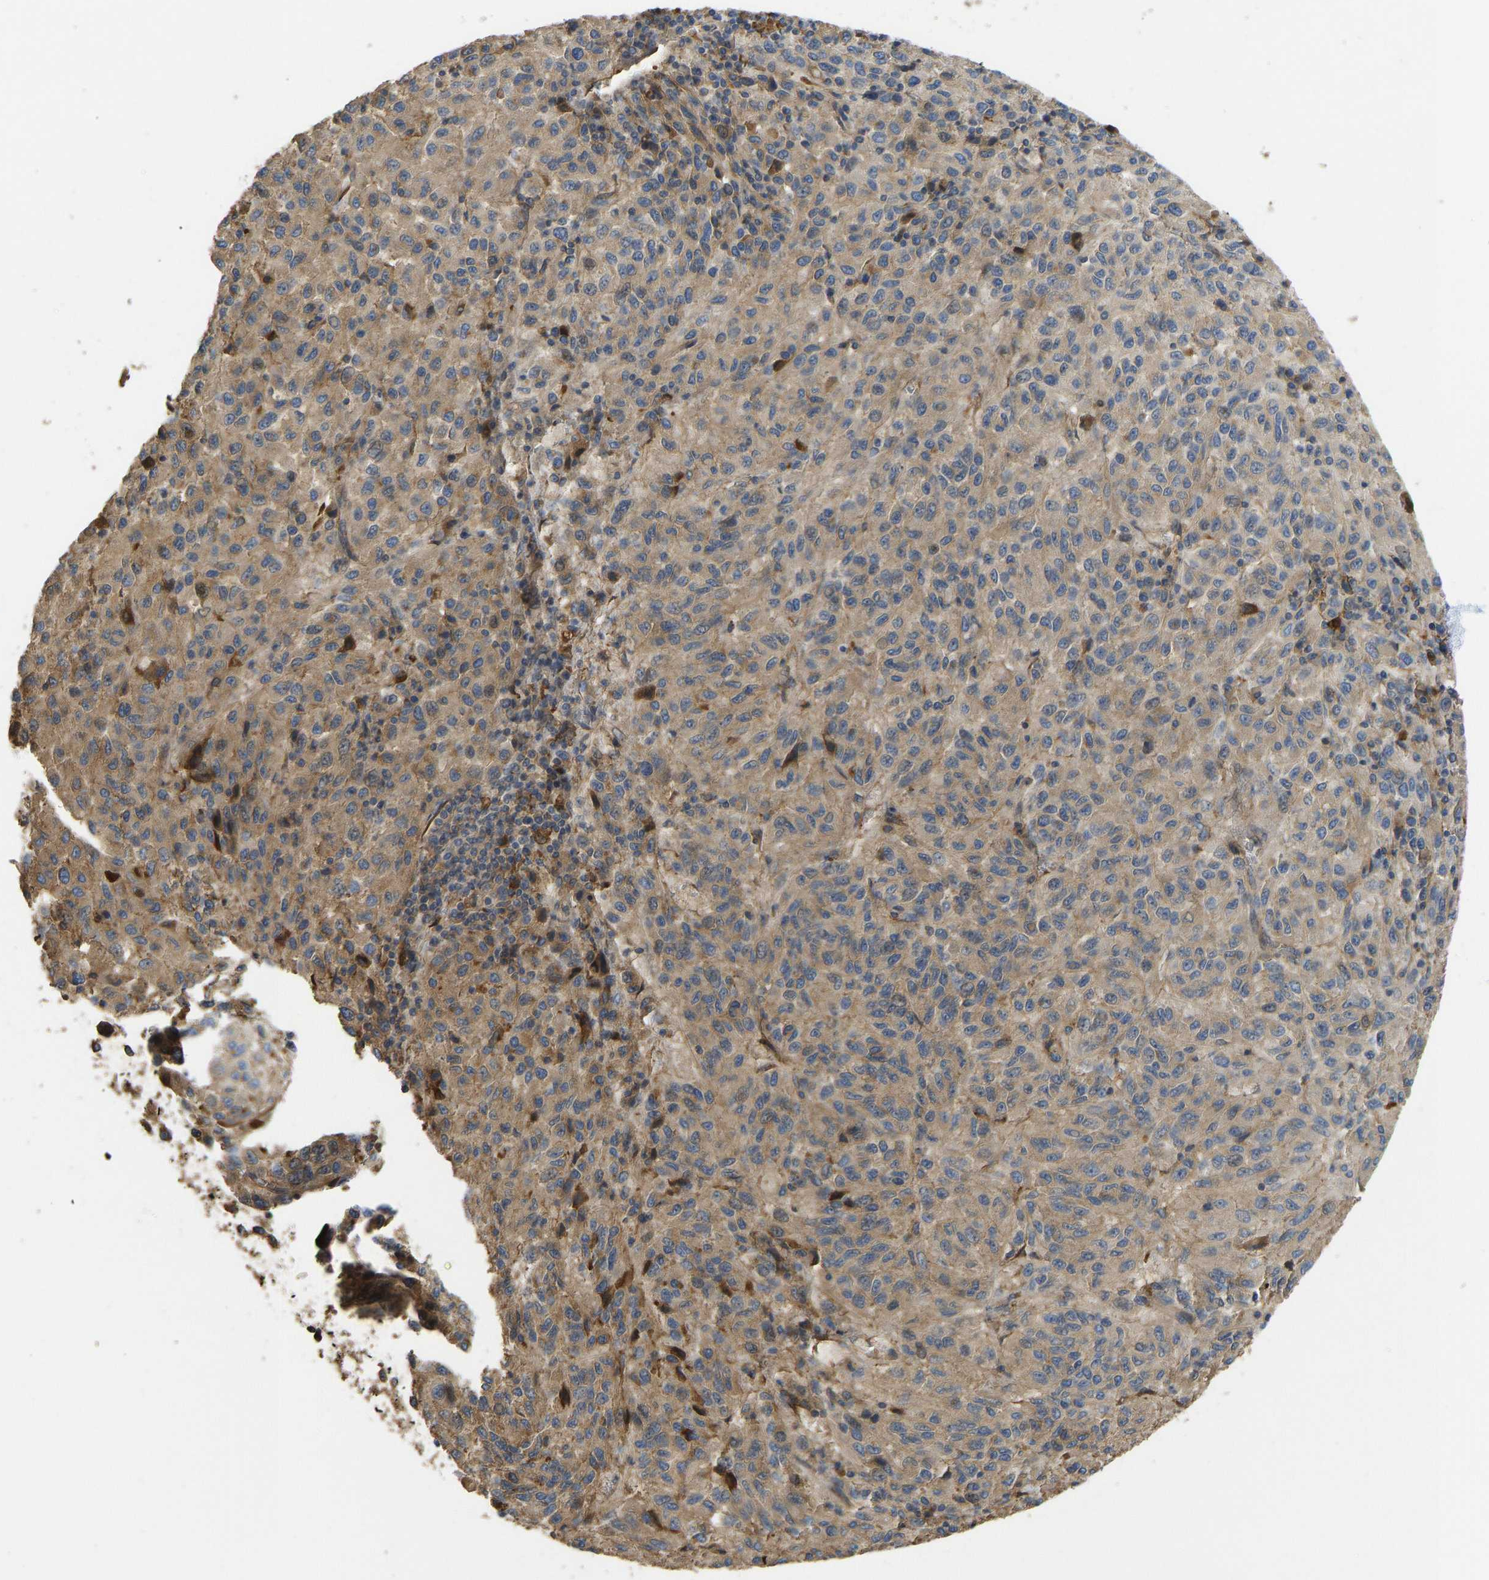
{"staining": {"intensity": "moderate", "quantity": ">75%", "location": "cytoplasmic/membranous"}, "tissue": "melanoma", "cell_type": "Tumor cells", "image_type": "cancer", "snomed": [{"axis": "morphology", "description": "Malignant melanoma, Metastatic site"}, {"axis": "topography", "description": "Lung"}], "caption": "The histopathology image exhibits staining of malignant melanoma (metastatic site), revealing moderate cytoplasmic/membranous protein positivity (brown color) within tumor cells.", "gene": "VCPKMT", "patient": {"sex": "male", "age": 64}}